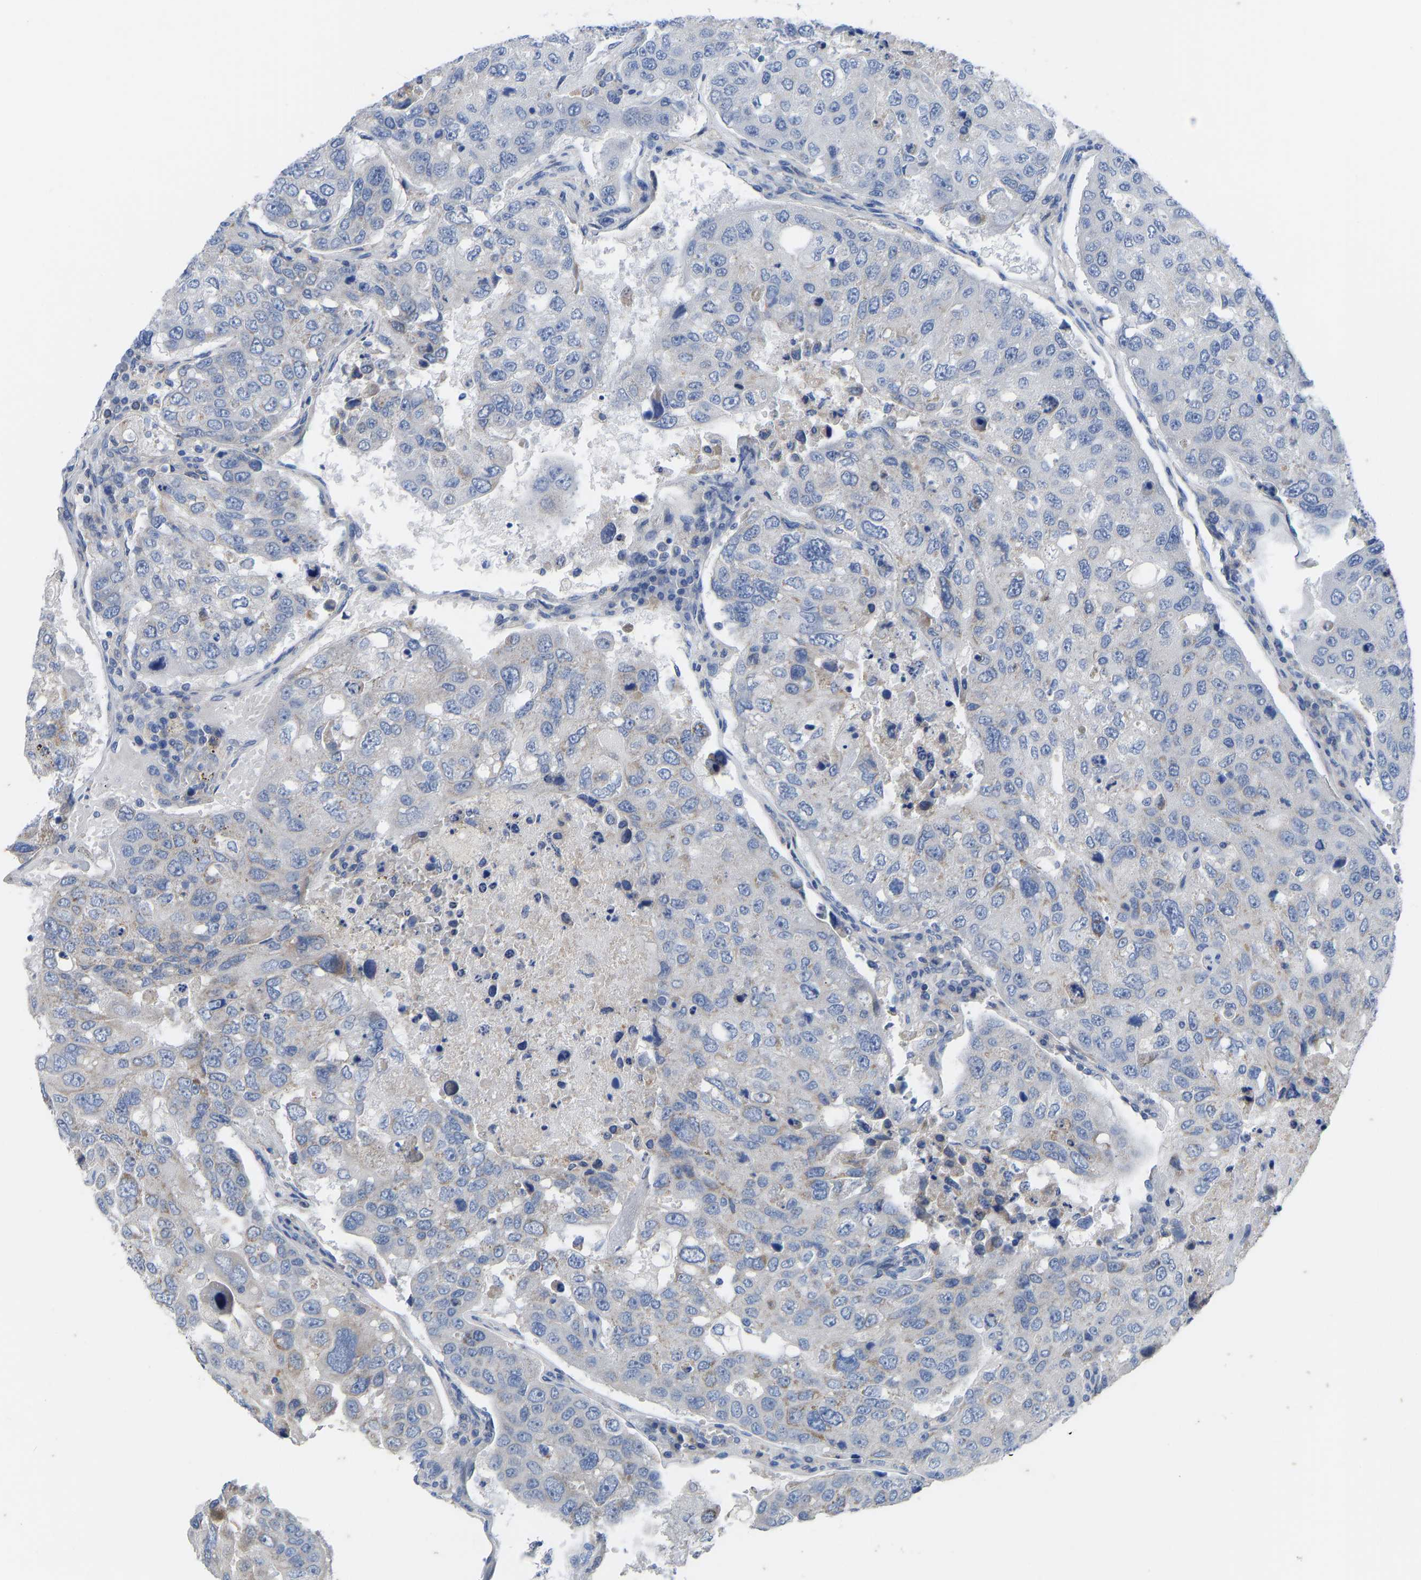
{"staining": {"intensity": "negative", "quantity": "none", "location": "none"}, "tissue": "urothelial cancer", "cell_type": "Tumor cells", "image_type": "cancer", "snomed": [{"axis": "morphology", "description": "Urothelial carcinoma, High grade"}, {"axis": "topography", "description": "Lymph node"}, {"axis": "topography", "description": "Urinary bladder"}], "caption": "A high-resolution photomicrograph shows immunohistochemistry staining of urothelial cancer, which exhibits no significant staining in tumor cells.", "gene": "OLIG2", "patient": {"sex": "male", "age": 51}}